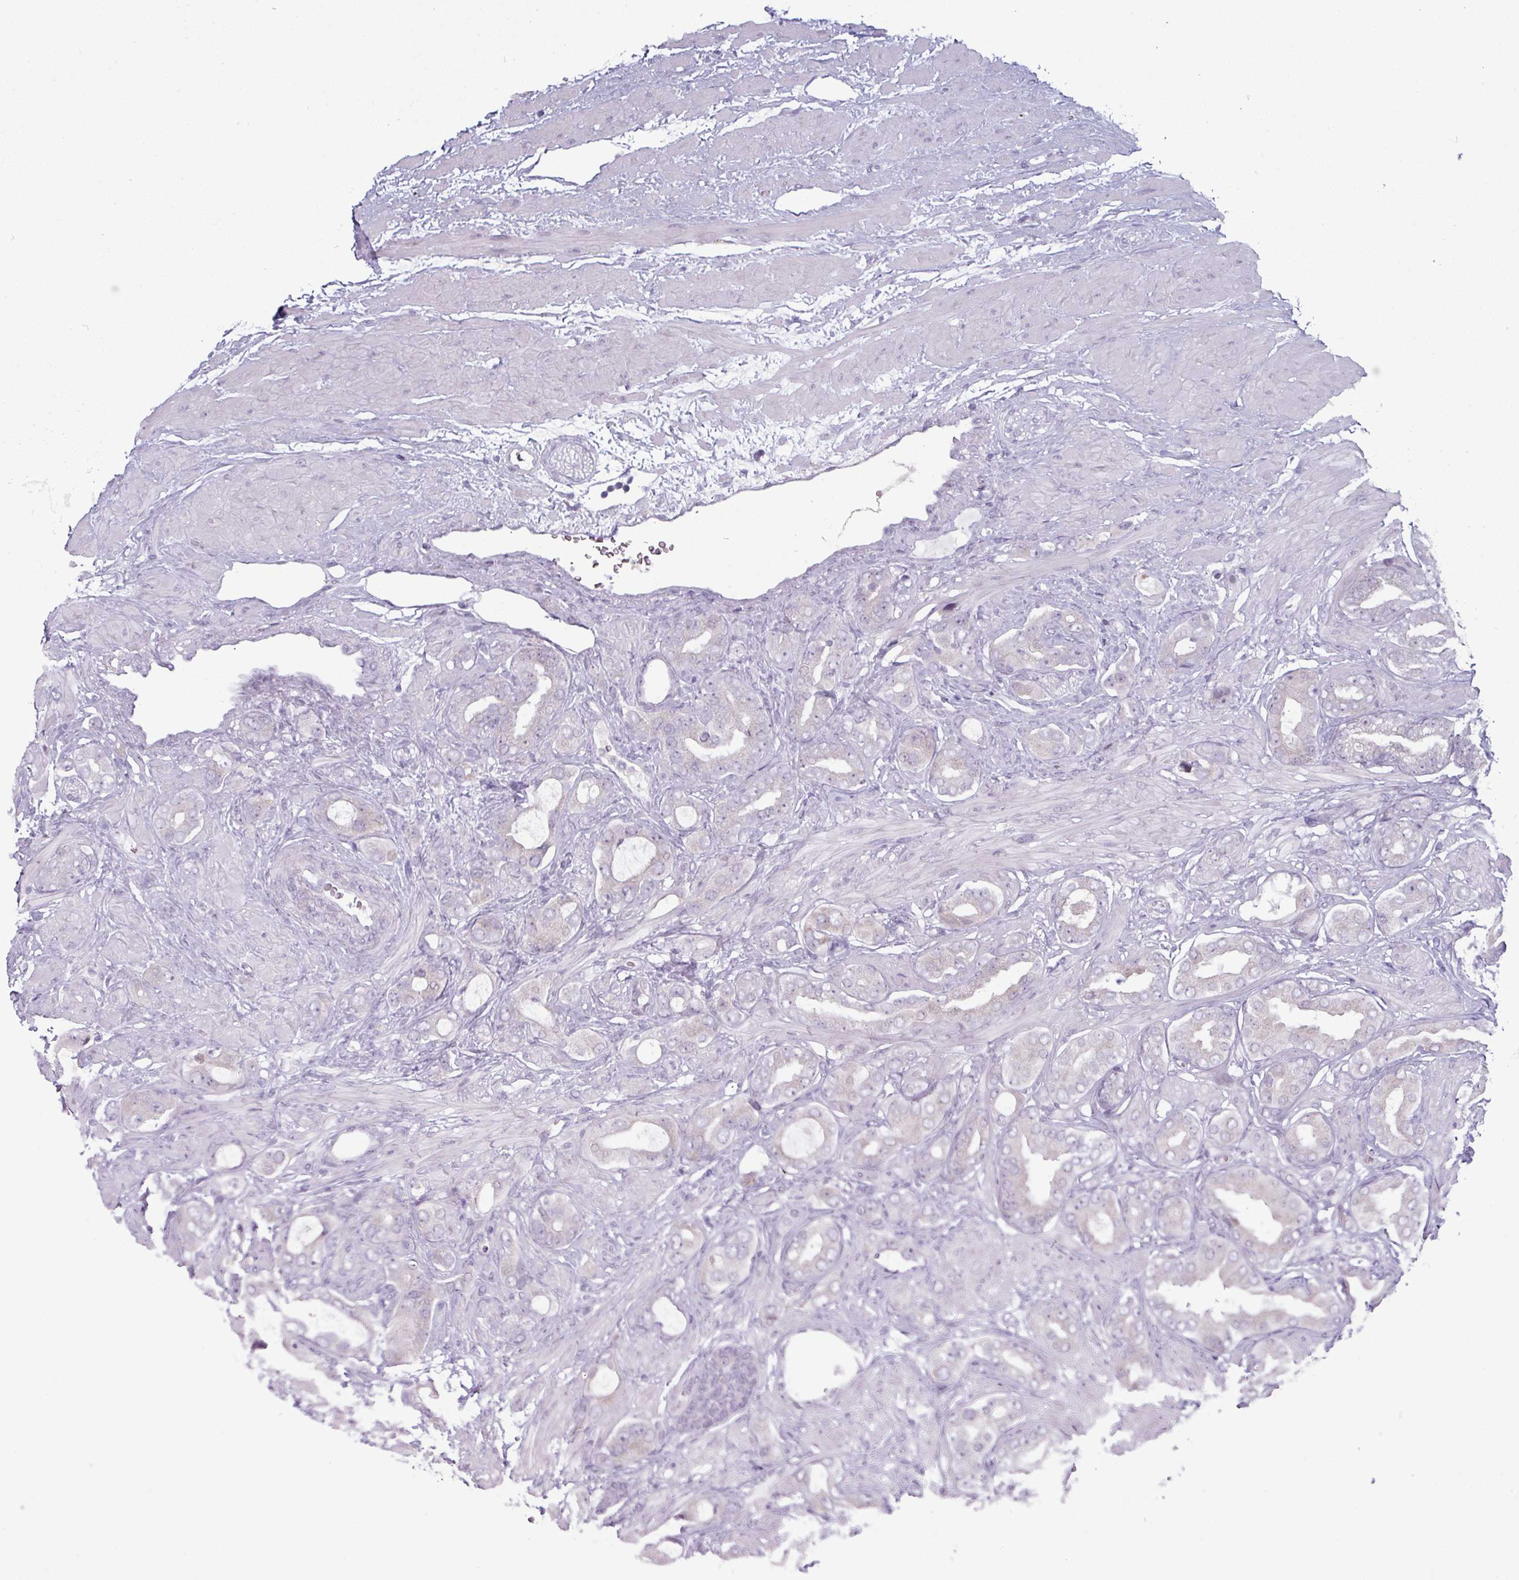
{"staining": {"intensity": "negative", "quantity": "none", "location": "none"}, "tissue": "prostate cancer", "cell_type": "Tumor cells", "image_type": "cancer", "snomed": [{"axis": "morphology", "description": "Adenocarcinoma, Low grade"}, {"axis": "topography", "description": "Prostate"}], "caption": "Immunohistochemistry of adenocarcinoma (low-grade) (prostate) demonstrates no staining in tumor cells. (Immunohistochemistry (ihc), brightfield microscopy, high magnification).", "gene": "ZNF615", "patient": {"sex": "male", "age": 57}}